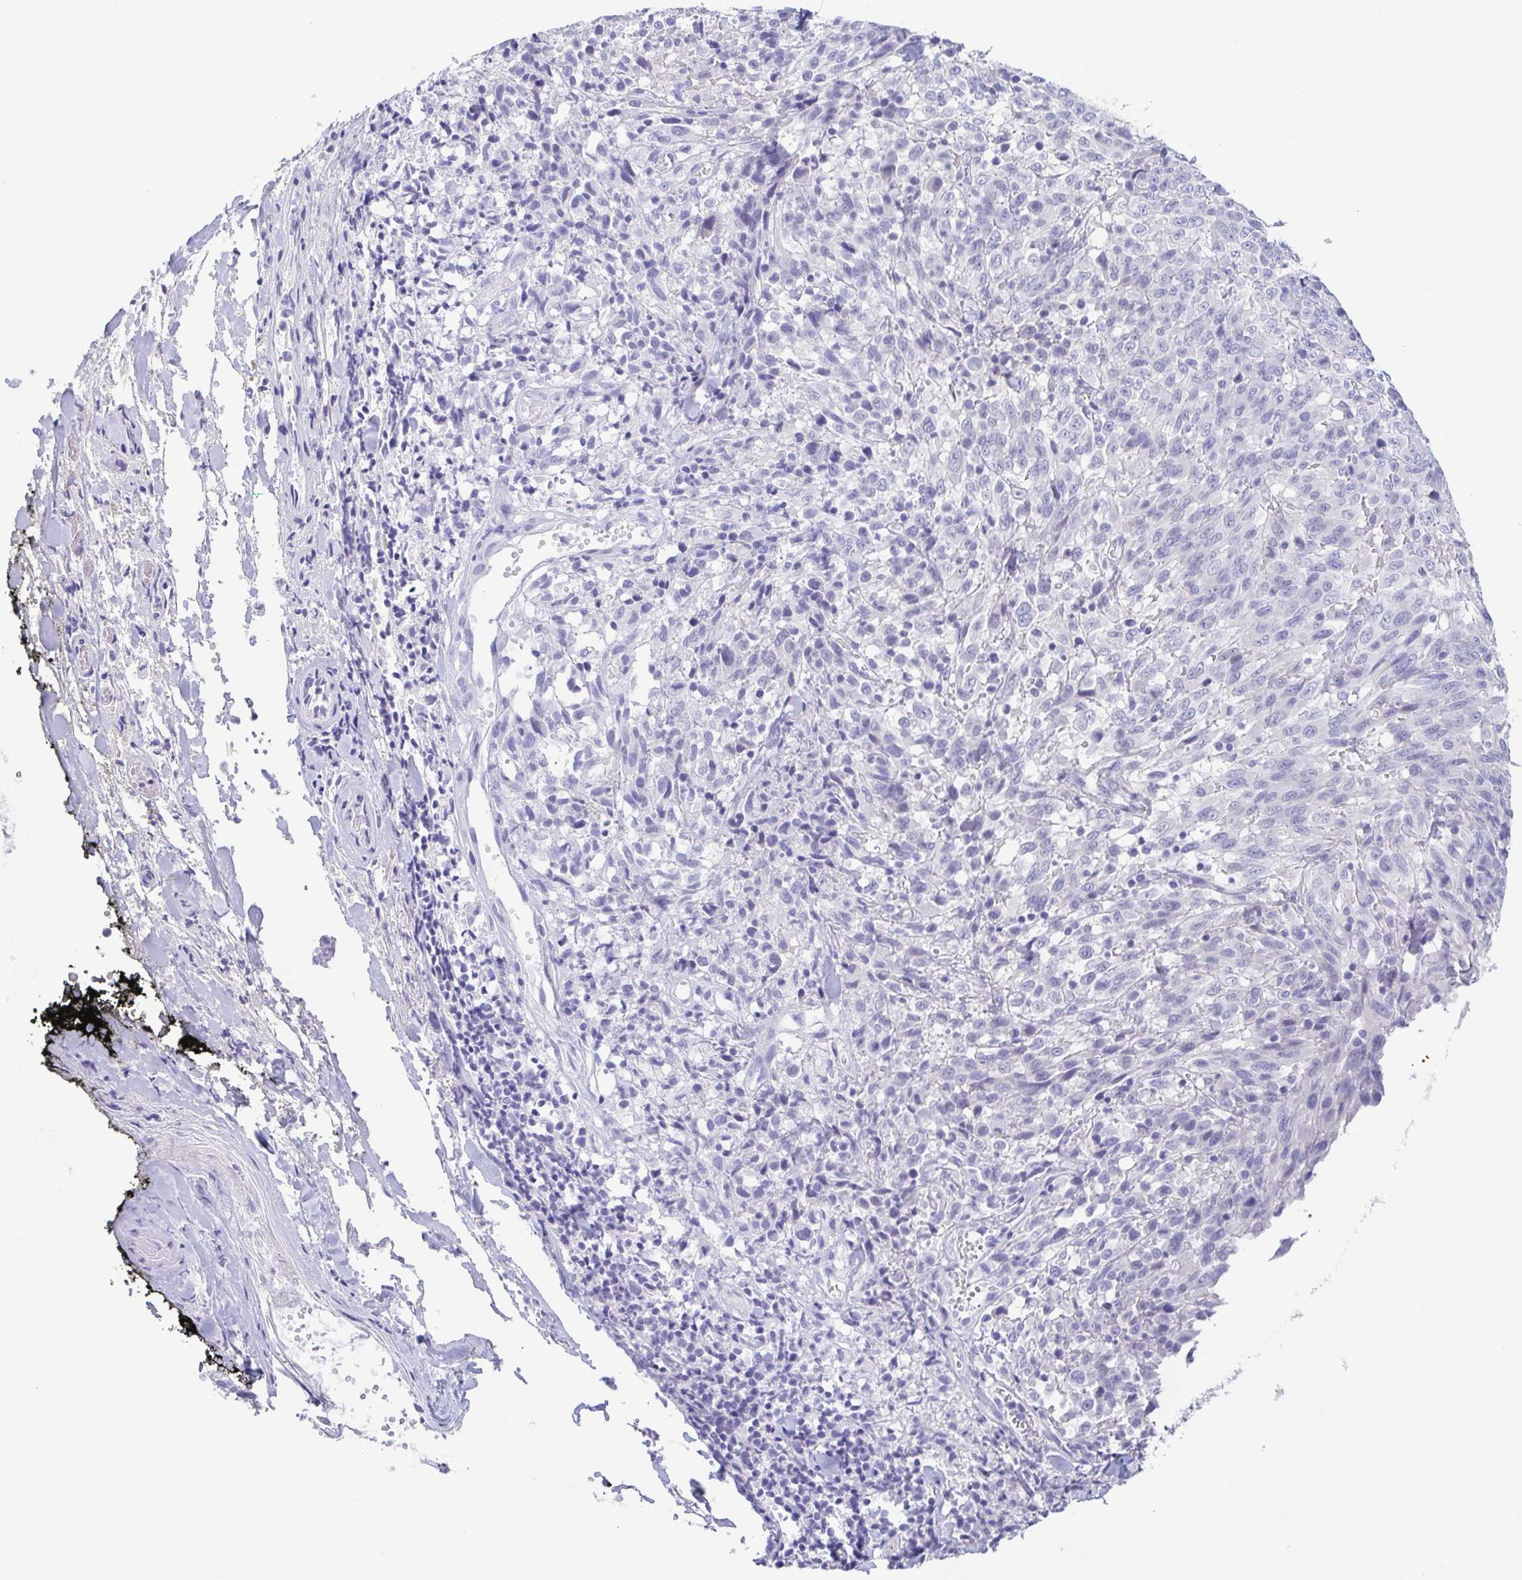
{"staining": {"intensity": "negative", "quantity": "none", "location": "none"}, "tissue": "melanoma", "cell_type": "Tumor cells", "image_type": "cancer", "snomed": [{"axis": "morphology", "description": "Malignant melanoma, NOS"}, {"axis": "topography", "description": "Skin"}], "caption": "IHC of melanoma displays no staining in tumor cells. (DAB immunohistochemistry with hematoxylin counter stain).", "gene": "TREH", "patient": {"sex": "female", "age": 91}}